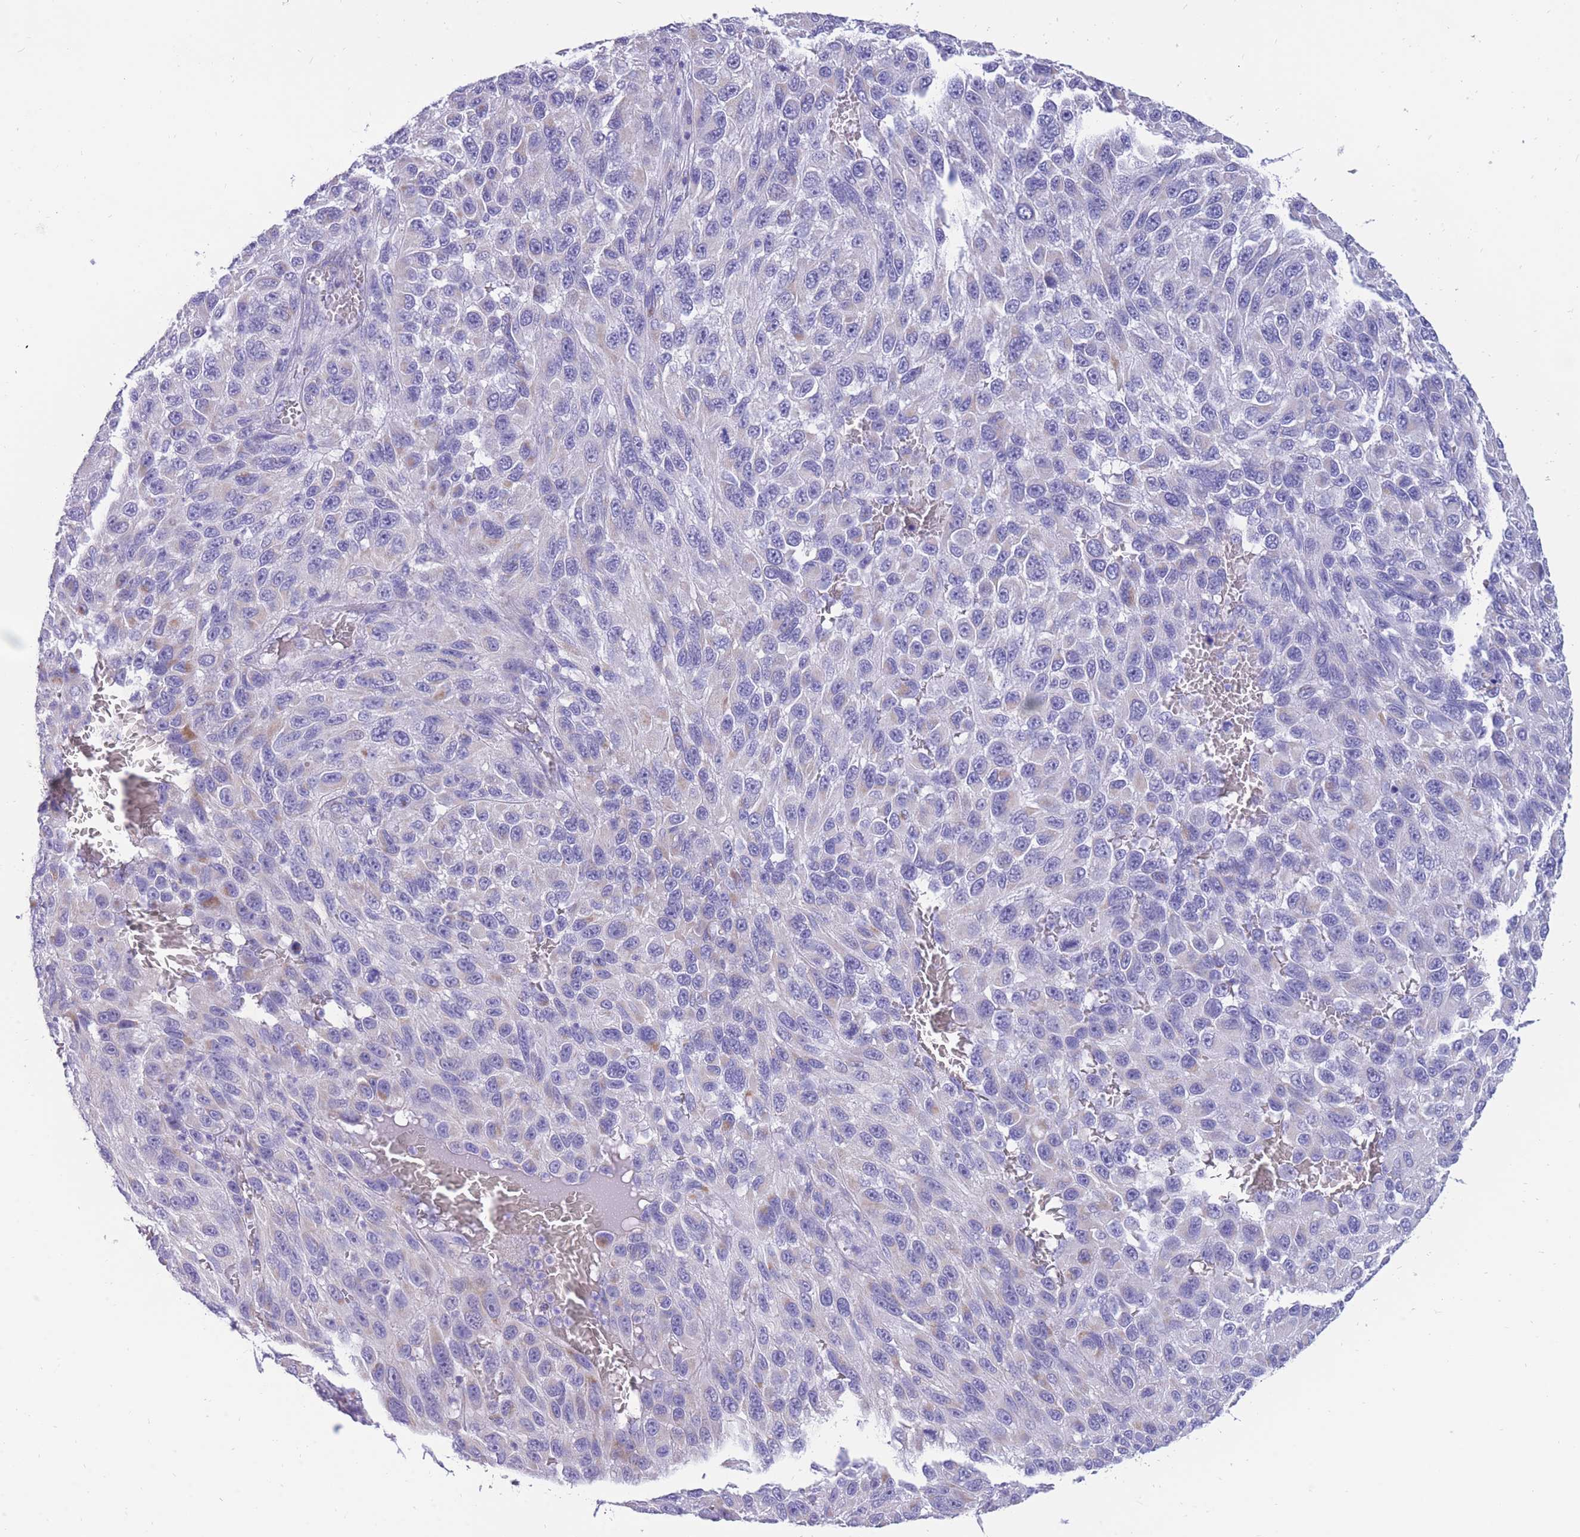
{"staining": {"intensity": "negative", "quantity": "none", "location": "none"}, "tissue": "melanoma", "cell_type": "Tumor cells", "image_type": "cancer", "snomed": [{"axis": "morphology", "description": "Malignant melanoma, NOS"}, {"axis": "topography", "description": "Skin"}], "caption": "Tumor cells show no significant positivity in melanoma.", "gene": "INTS2", "patient": {"sex": "female", "age": 96}}